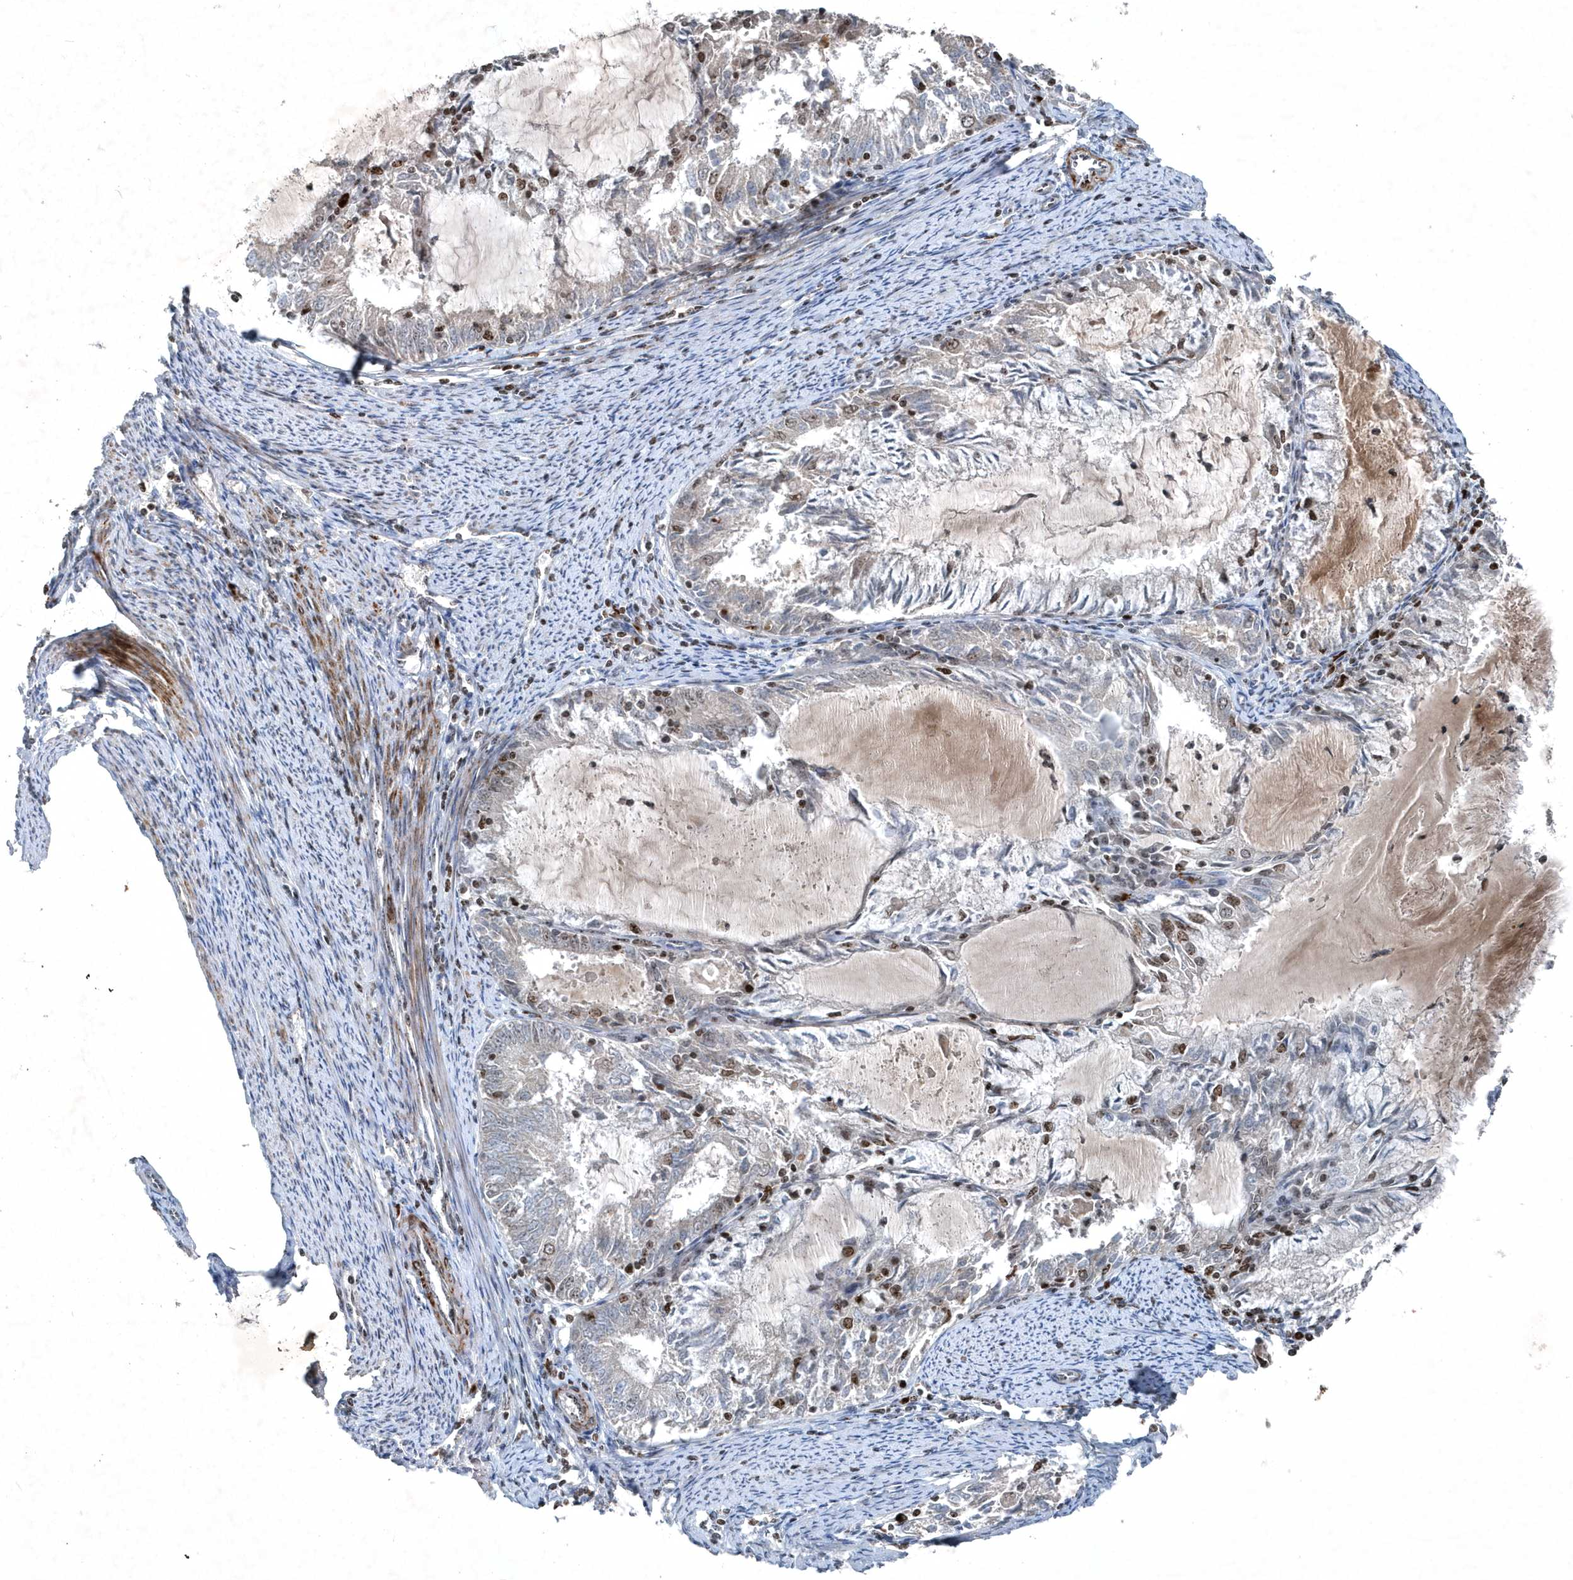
{"staining": {"intensity": "moderate", "quantity": "<25%", "location": "nuclear"}, "tissue": "endometrial cancer", "cell_type": "Tumor cells", "image_type": "cancer", "snomed": [{"axis": "morphology", "description": "Adenocarcinoma, NOS"}, {"axis": "topography", "description": "Endometrium"}], "caption": "Immunohistochemical staining of endometrial adenocarcinoma displays moderate nuclear protein positivity in about <25% of tumor cells.", "gene": "QTRT2", "patient": {"sex": "female", "age": 57}}